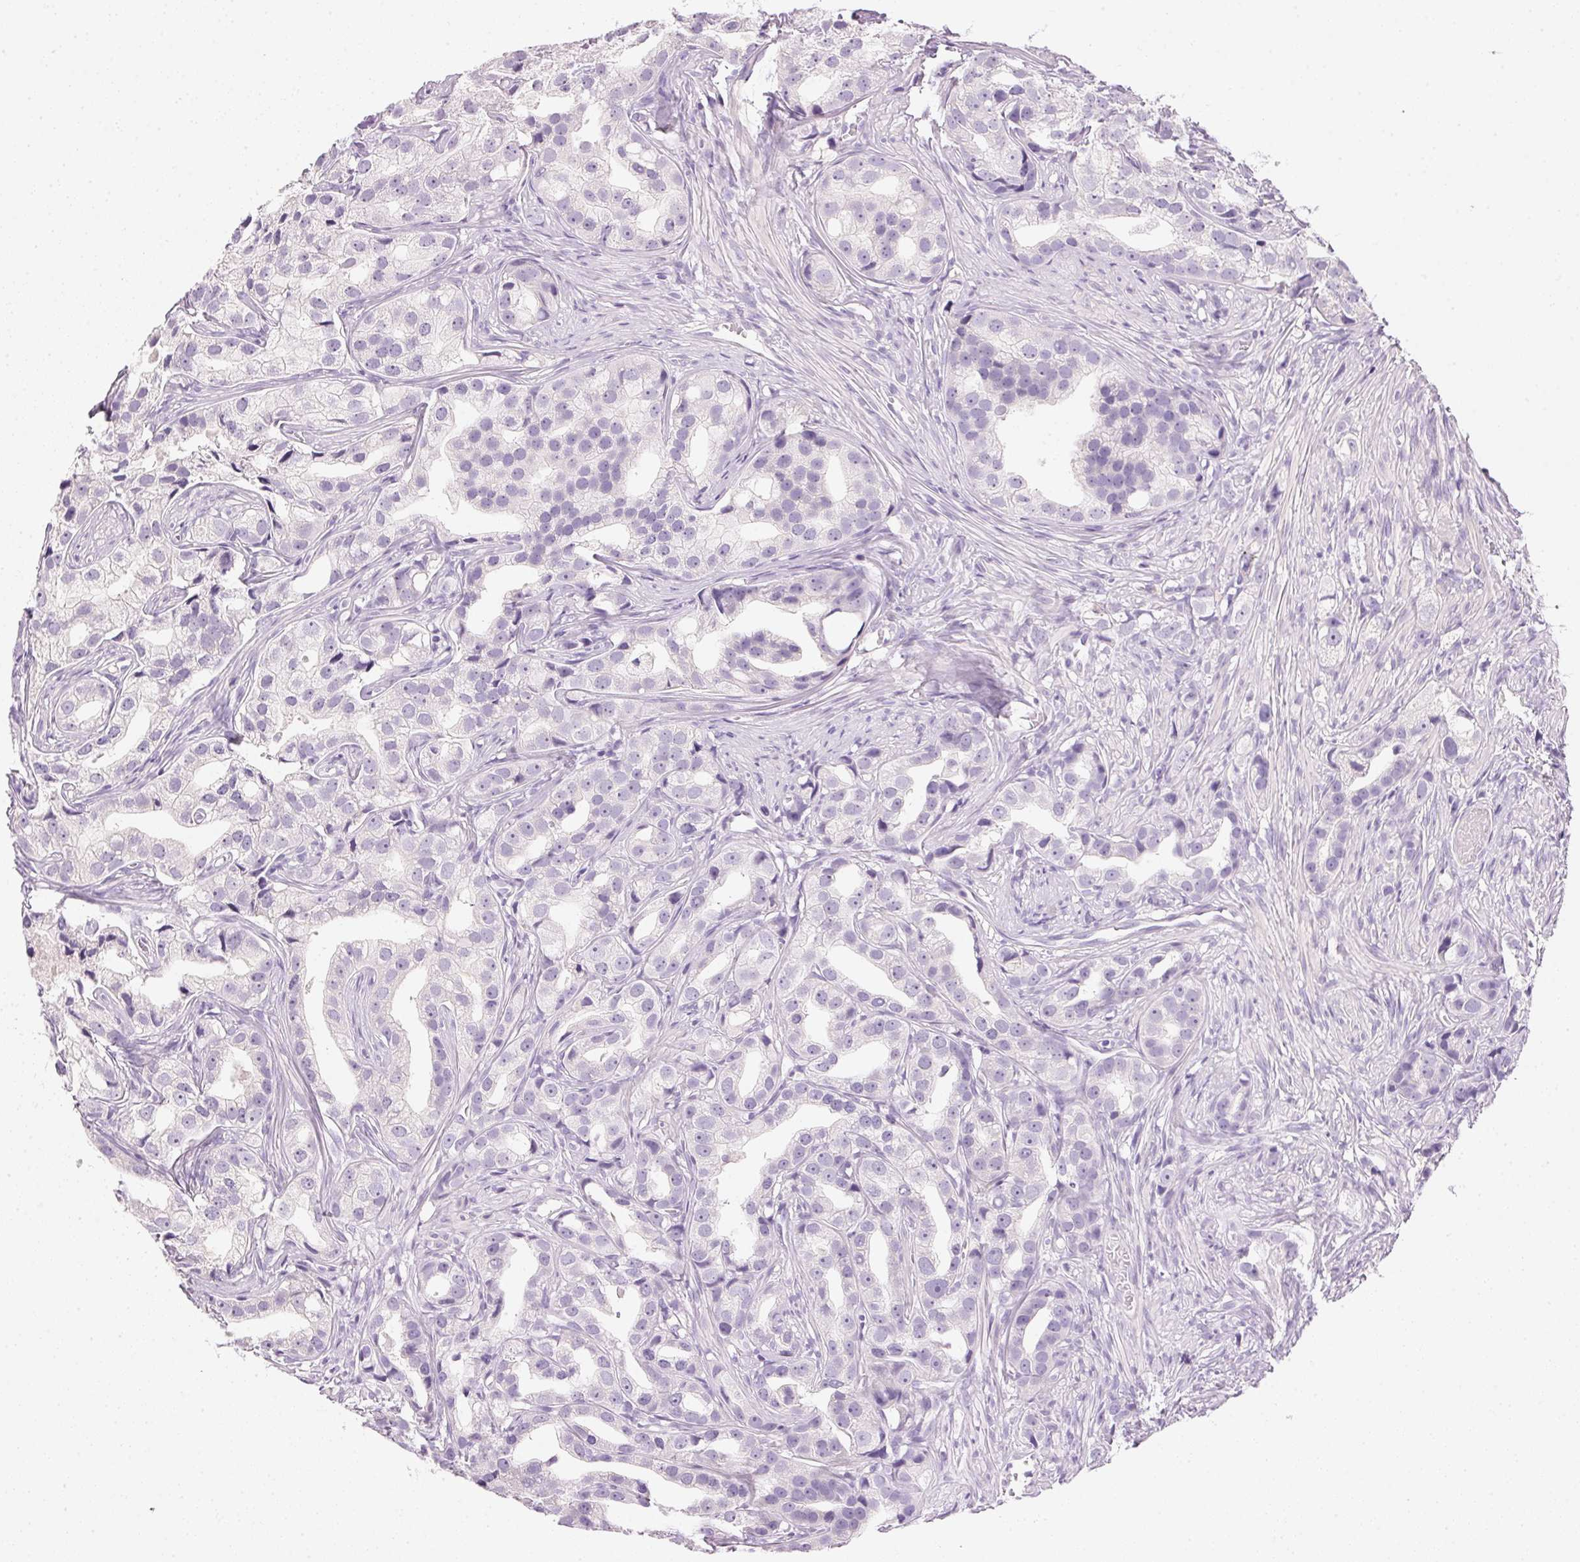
{"staining": {"intensity": "negative", "quantity": "none", "location": "none"}, "tissue": "prostate cancer", "cell_type": "Tumor cells", "image_type": "cancer", "snomed": [{"axis": "morphology", "description": "Adenocarcinoma, High grade"}, {"axis": "topography", "description": "Prostate"}], "caption": "Immunohistochemistry (IHC) photomicrograph of neoplastic tissue: prostate cancer (adenocarcinoma (high-grade)) stained with DAB shows no significant protein positivity in tumor cells.", "gene": "IGFBP1", "patient": {"sex": "male", "age": 75}}